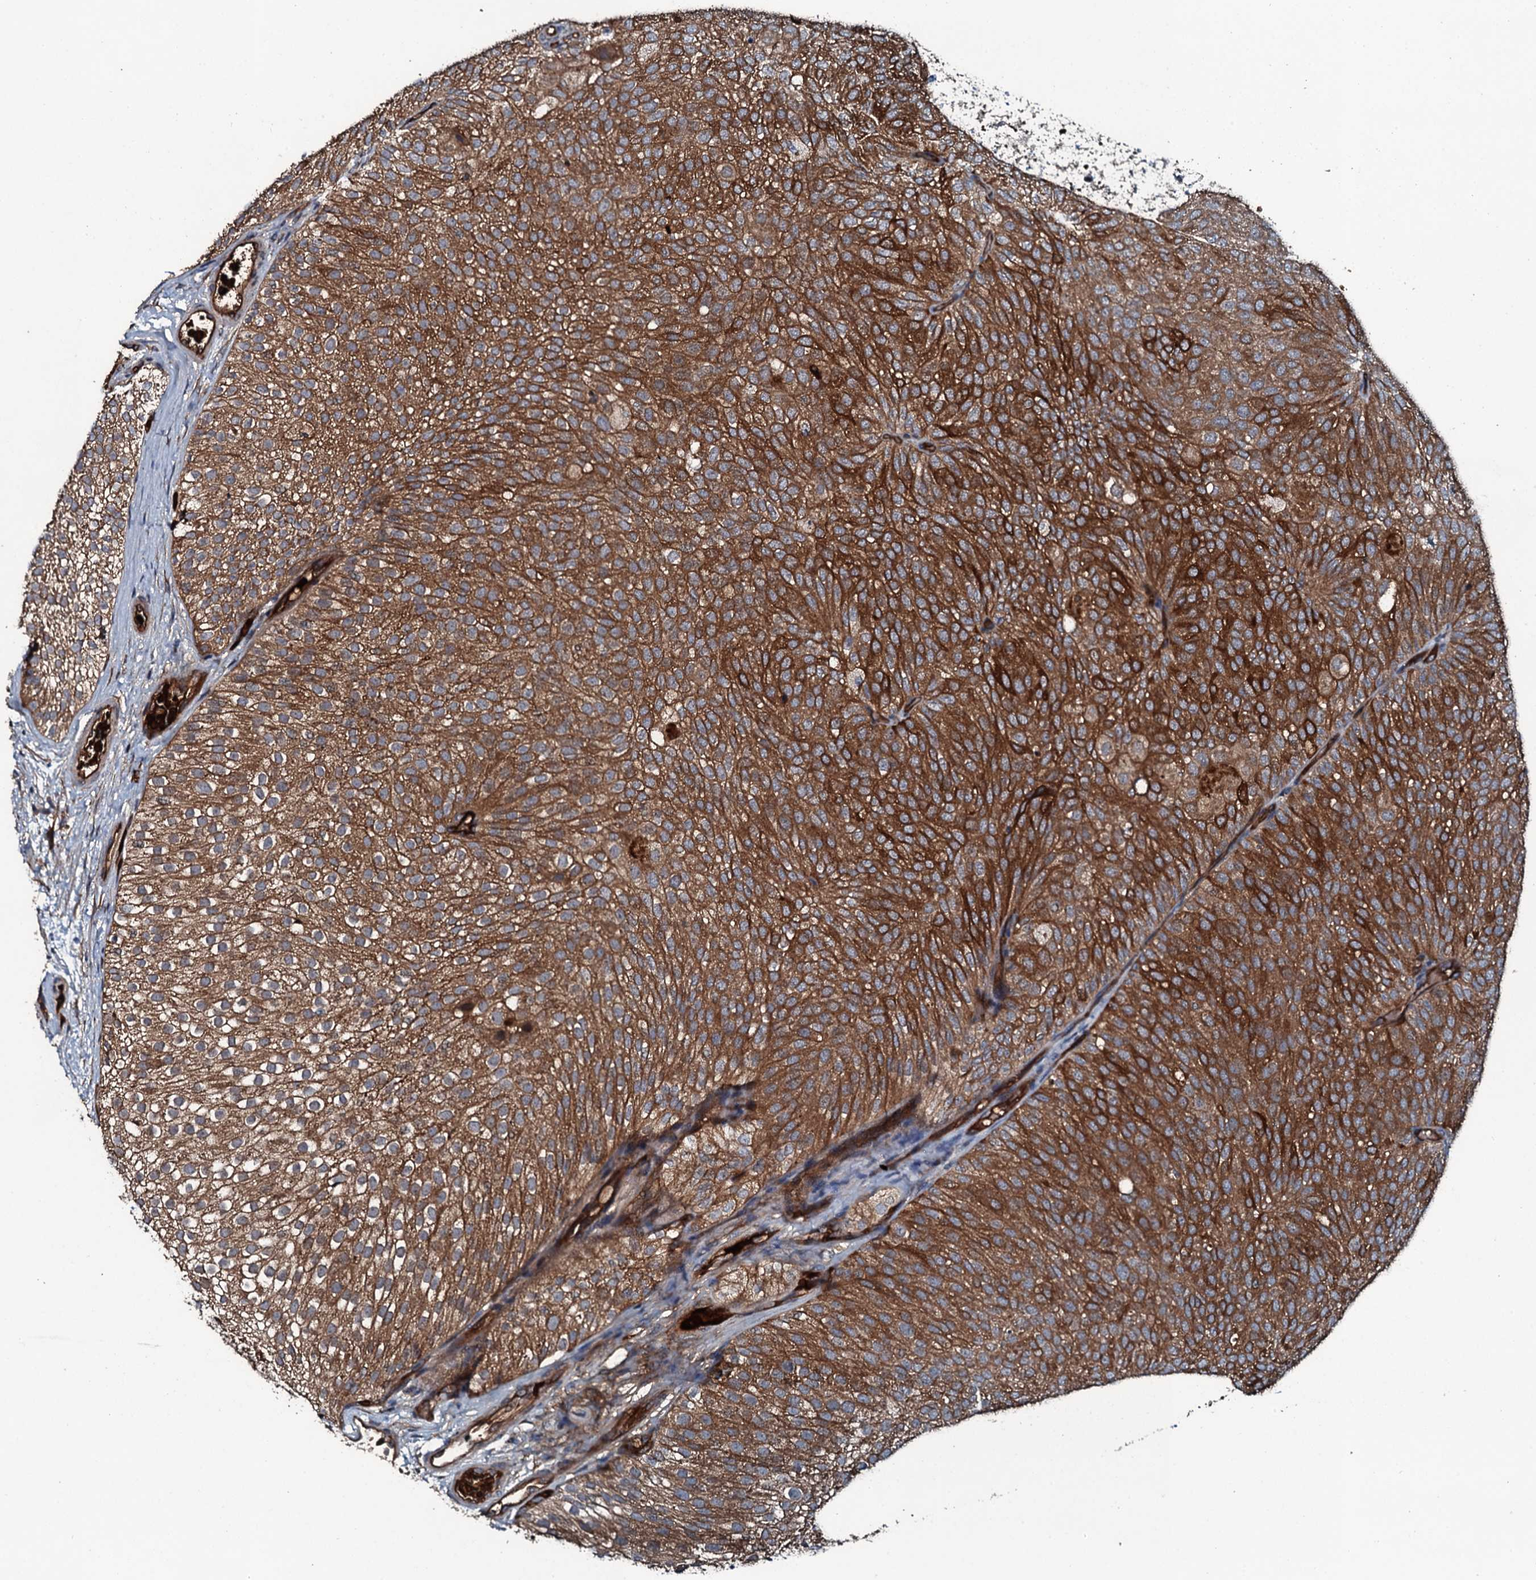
{"staining": {"intensity": "strong", "quantity": ">75%", "location": "cytoplasmic/membranous"}, "tissue": "urothelial cancer", "cell_type": "Tumor cells", "image_type": "cancer", "snomed": [{"axis": "morphology", "description": "Urothelial carcinoma, Low grade"}, {"axis": "topography", "description": "Urinary bladder"}], "caption": "Low-grade urothelial carcinoma tissue displays strong cytoplasmic/membranous positivity in about >75% of tumor cells, visualized by immunohistochemistry. Immunohistochemistry stains the protein in brown and the nuclei are stained blue.", "gene": "TRIM7", "patient": {"sex": "male", "age": 78}}